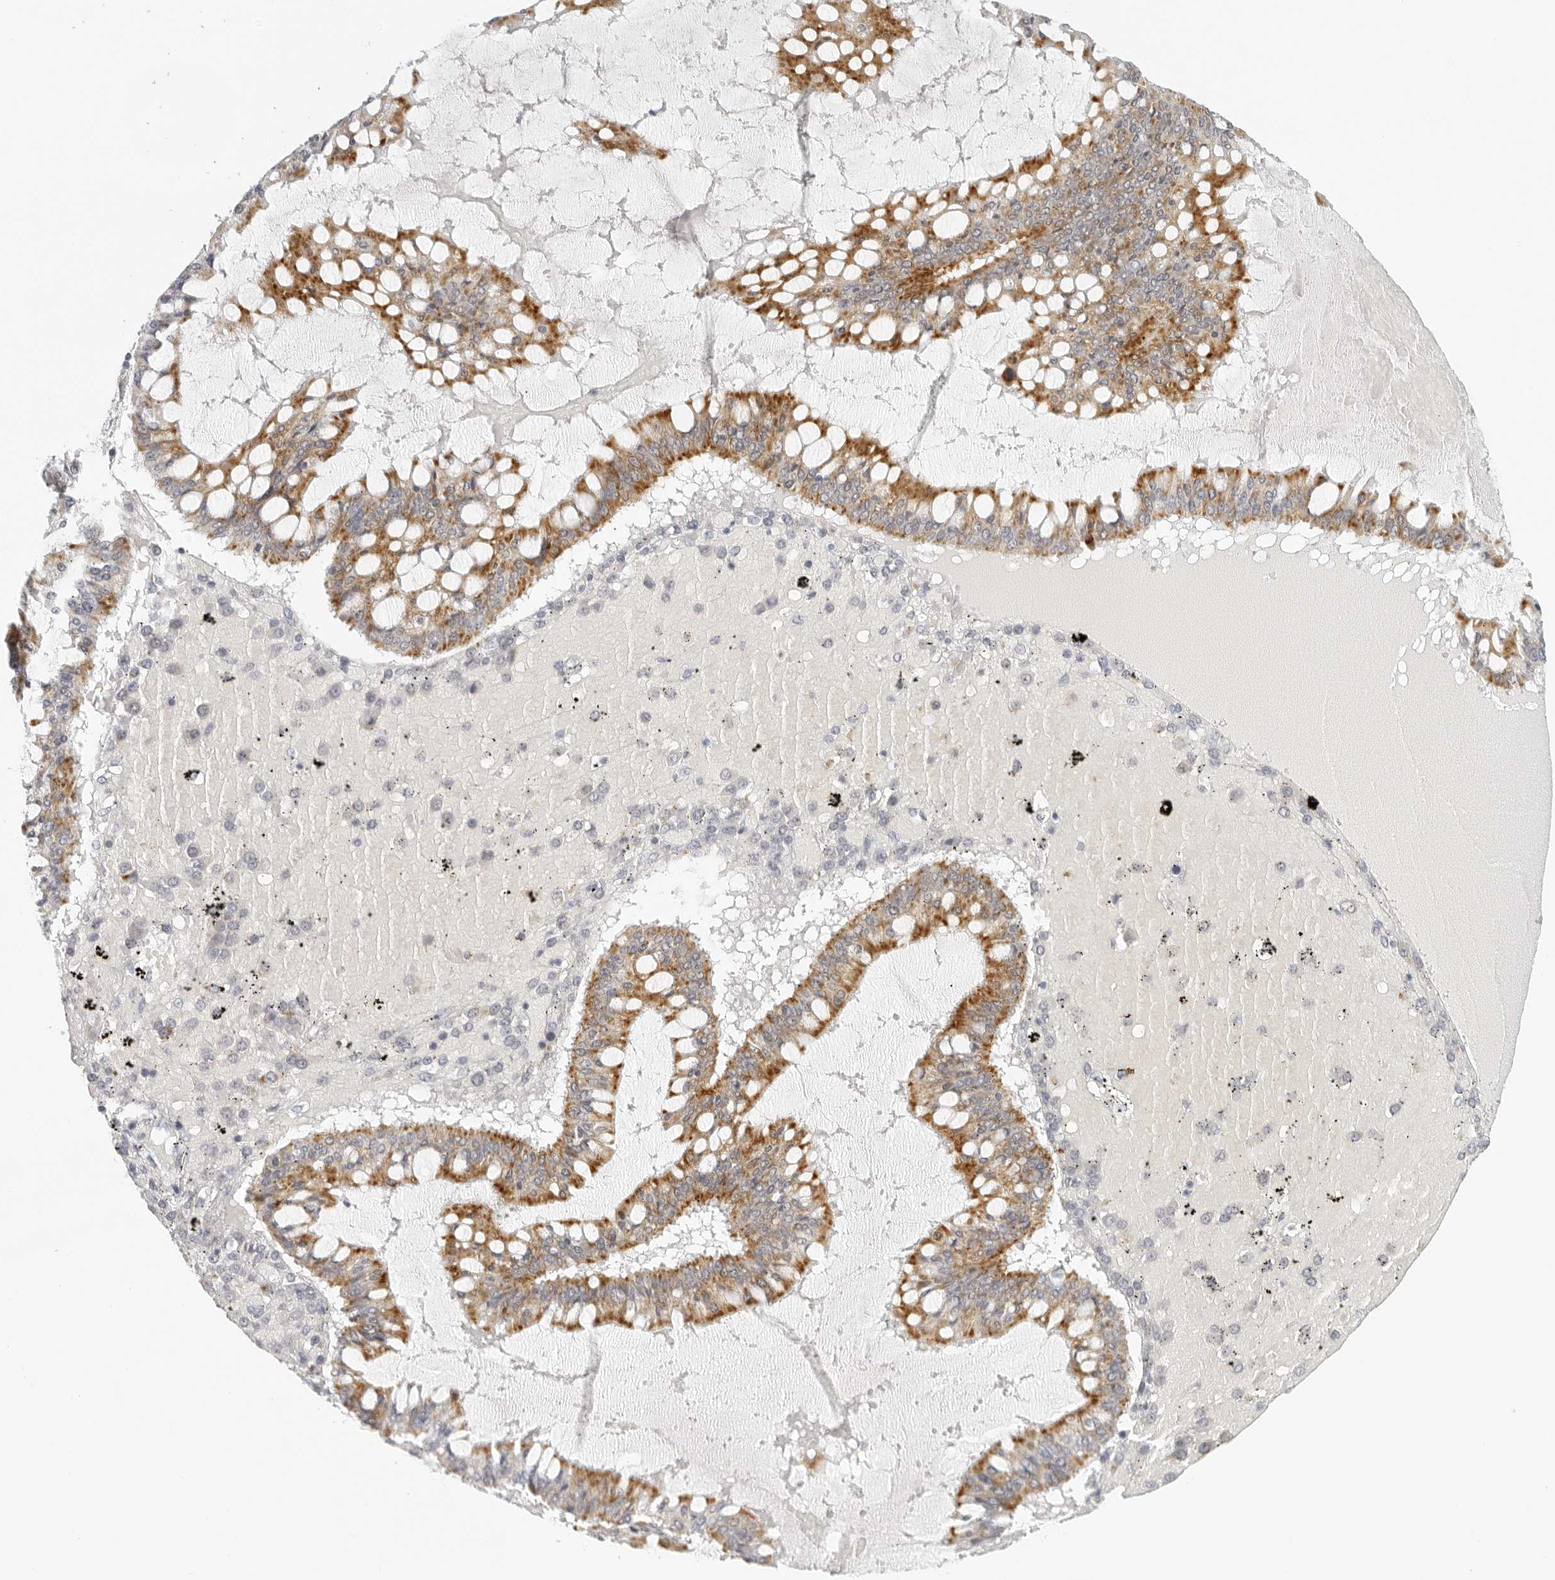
{"staining": {"intensity": "moderate", "quantity": ">75%", "location": "cytoplasmic/membranous"}, "tissue": "ovarian cancer", "cell_type": "Tumor cells", "image_type": "cancer", "snomed": [{"axis": "morphology", "description": "Cystadenocarcinoma, mucinous, NOS"}, {"axis": "topography", "description": "Ovary"}], "caption": "Immunohistochemical staining of mucinous cystadenocarcinoma (ovarian) demonstrates moderate cytoplasmic/membranous protein staining in about >75% of tumor cells.", "gene": "RPS6KC1", "patient": {"sex": "female", "age": 73}}